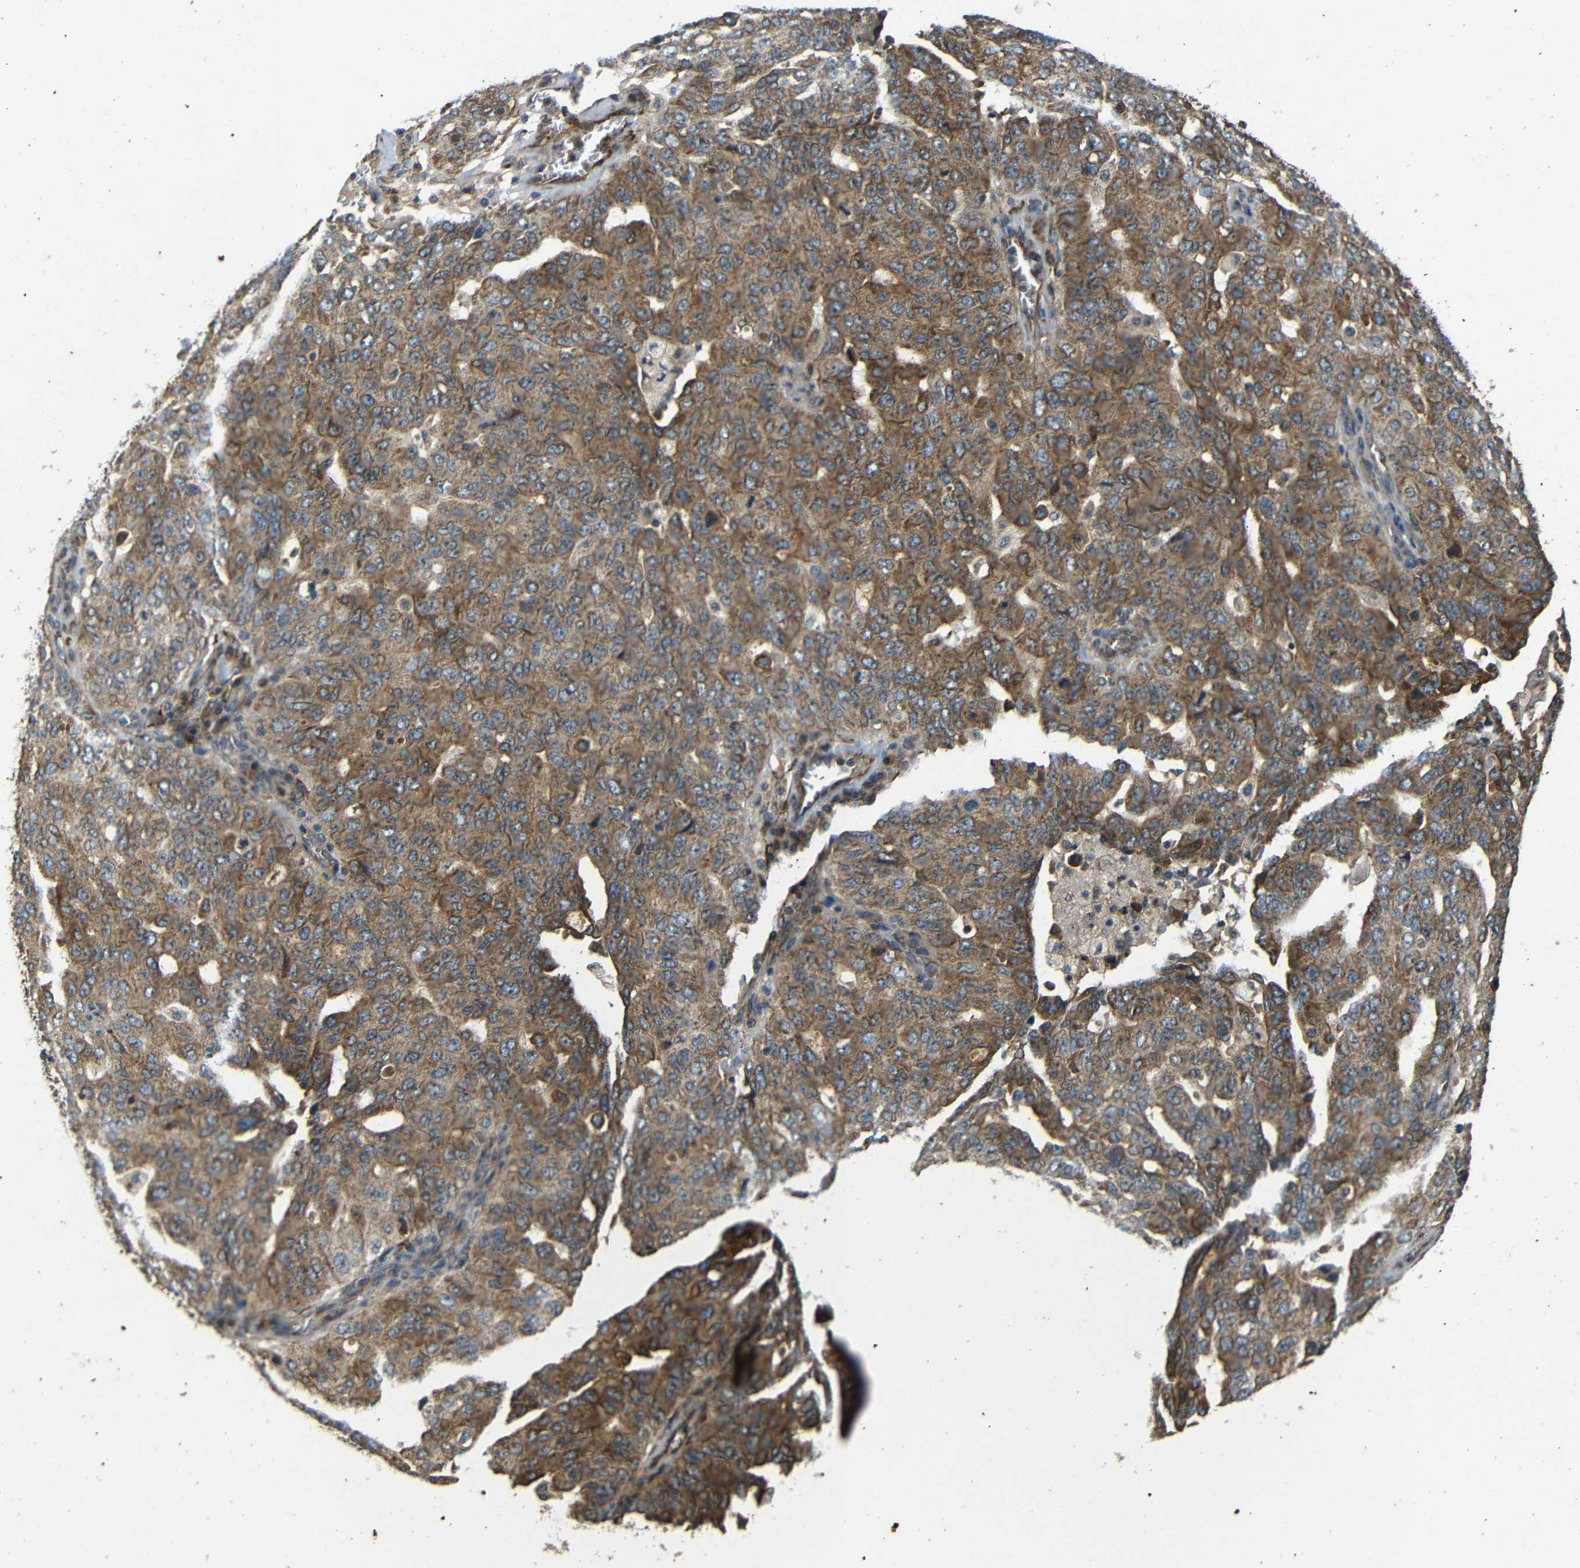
{"staining": {"intensity": "moderate", "quantity": ">75%", "location": "cytoplasmic/membranous"}, "tissue": "ovarian cancer", "cell_type": "Tumor cells", "image_type": "cancer", "snomed": [{"axis": "morphology", "description": "Carcinoma, endometroid"}, {"axis": "topography", "description": "Ovary"}], "caption": "Ovarian cancer stained for a protein displays moderate cytoplasmic/membranous positivity in tumor cells. (DAB IHC with brightfield microscopy, high magnification).", "gene": "TRPC1", "patient": {"sex": "female", "age": 62}}